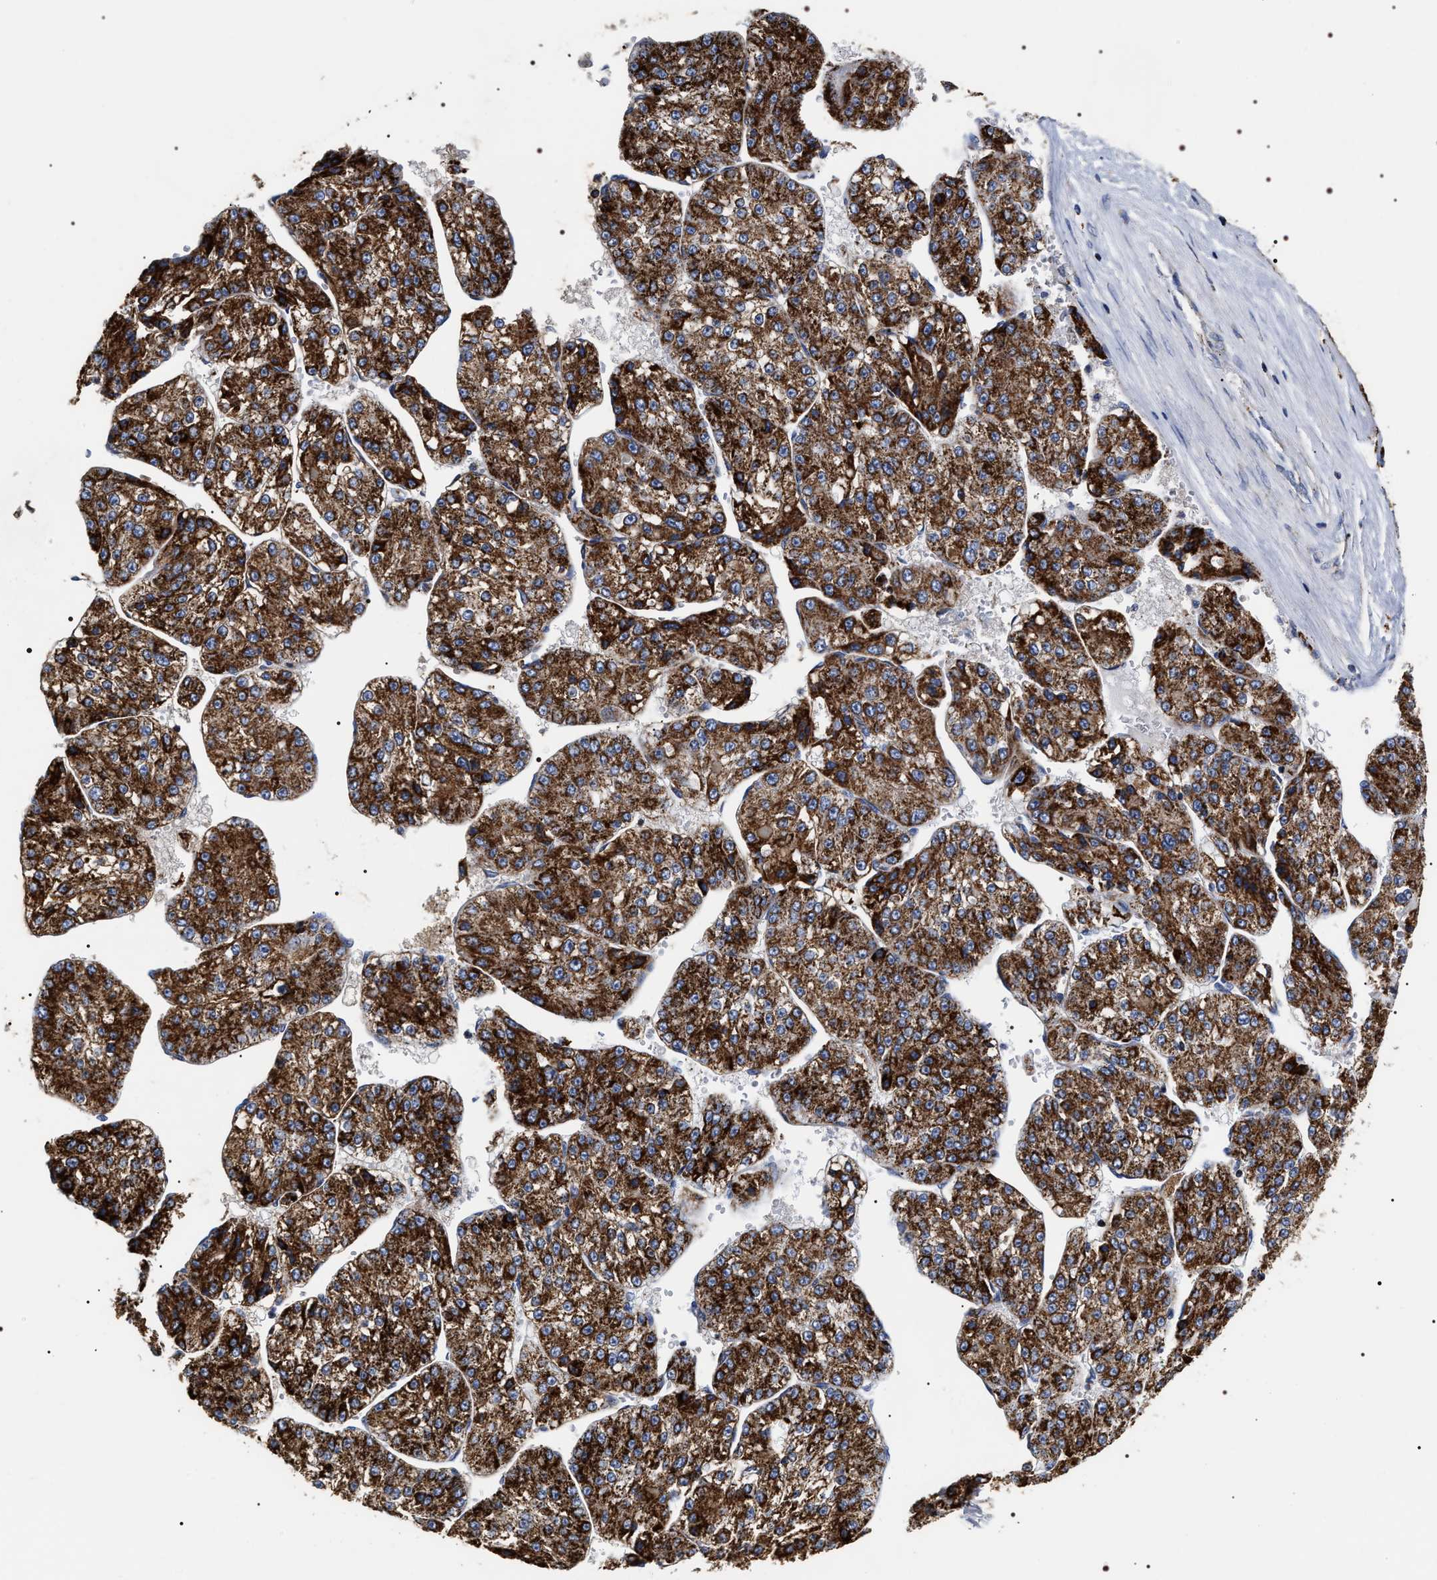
{"staining": {"intensity": "strong", "quantity": ">75%", "location": "cytoplasmic/membranous"}, "tissue": "liver cancer", "cell_type": "Tumor cells", "image_type": "cancer", "snomed": [{"axis": "morphology", "description": "Carcinoma, Hepatocellular, NOS"}, {"axis": "topography", "description": "Liver"}], "caption": "Liver hepatocellular carcinoma was stained to show a protein in brown. There is high levels of strong cytoplasmic/membranous staining in approximately >75% of tumor cells.", "gene": "COG5", "patient": {"sex": "female", "age": 73}}